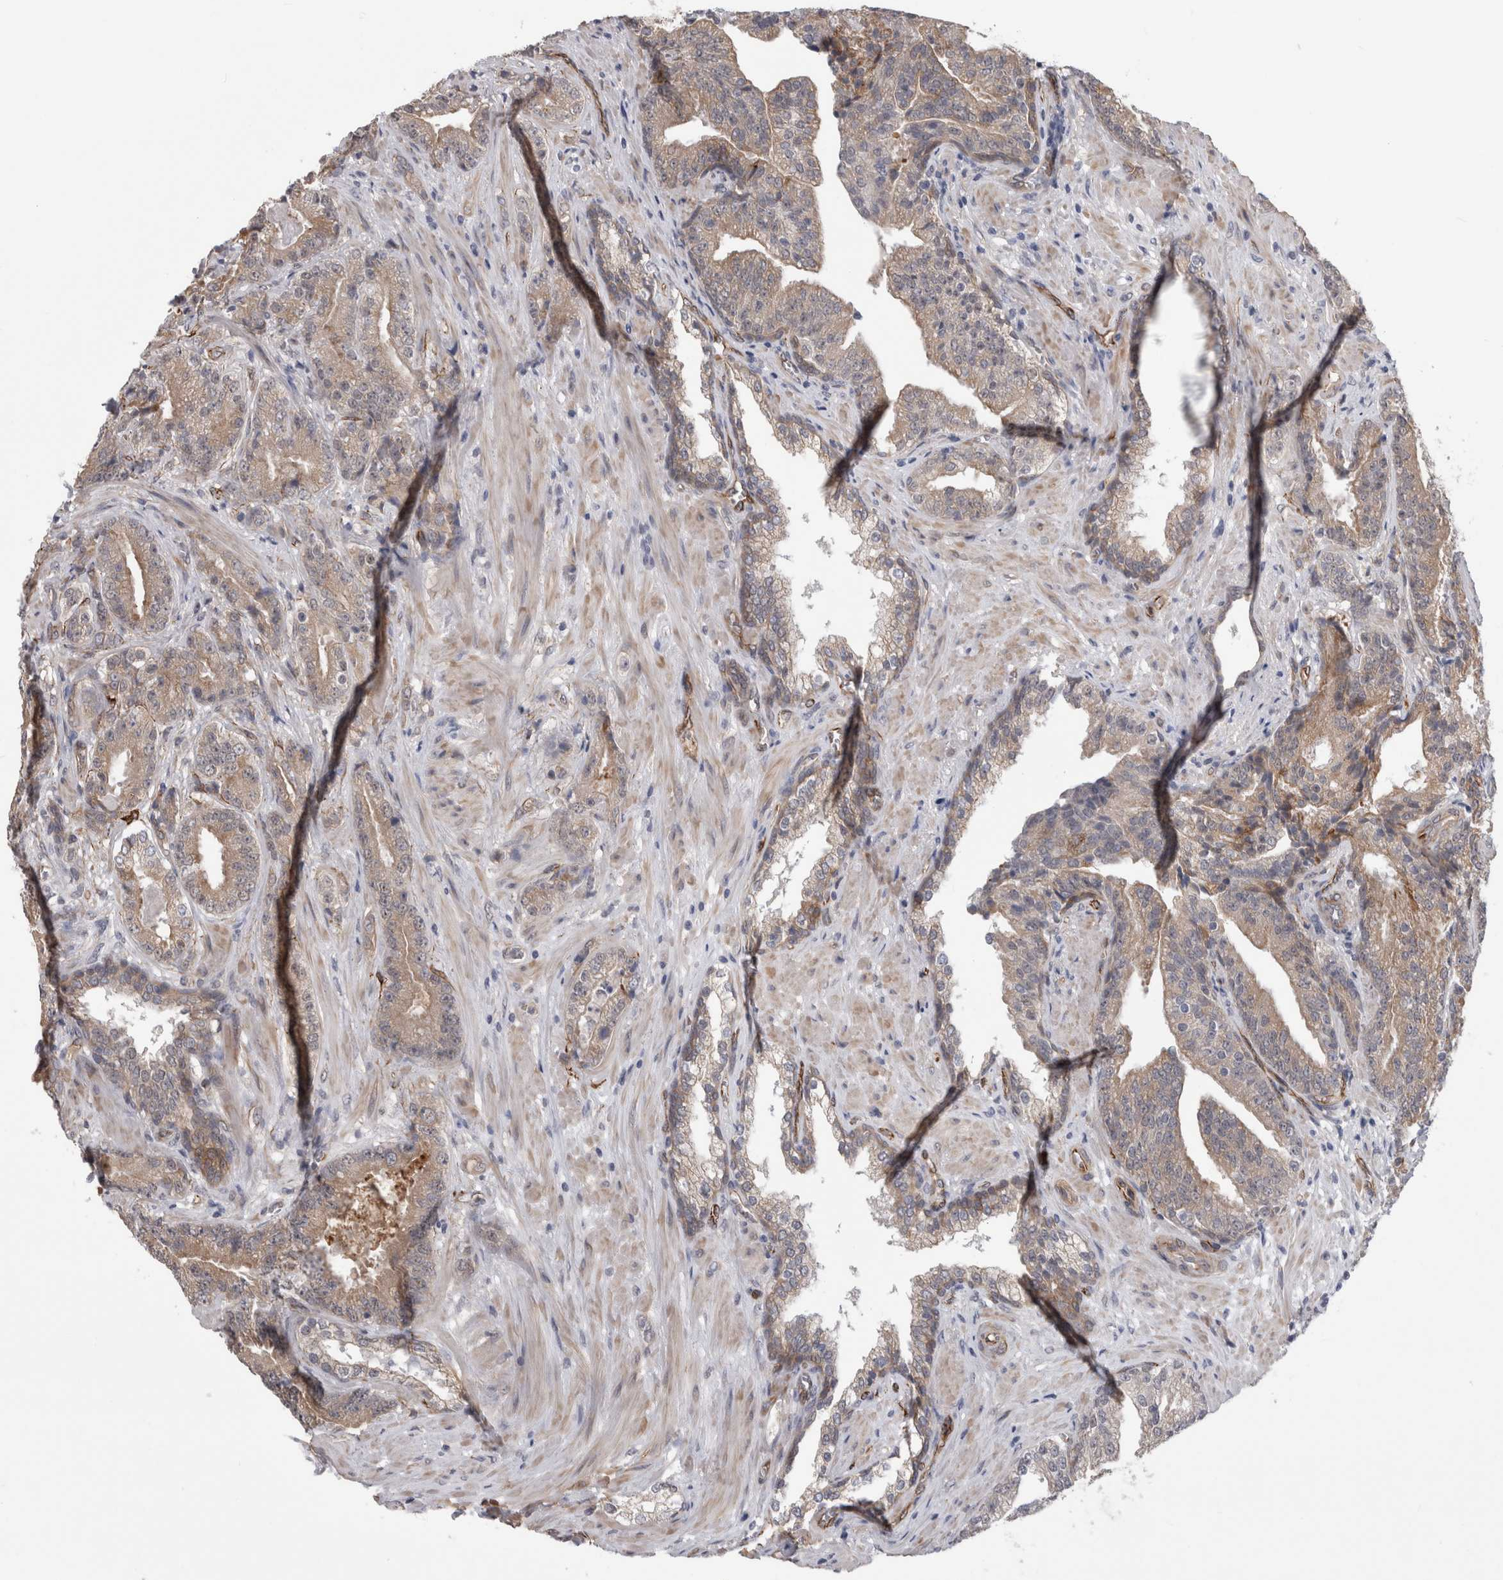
{"staining": {"intensity": "weak", "quantity": ">75%", "location": "cytoplasmic/membranous"}, "tissue": "prostate cancer", "cell_type": "Tumor cells", "image_type": "cancer", "snomed": [{"axis": "morphology", "description": "Adenocarcinoma, Low grade"}, {"axis": "topography", "description": "Prostate"}], "caption": "Immunohistochemistry (IHC) of prostate adenocarcinoma (low-grade) exhibits low levels of weak cytoplasmic/membranous positivity in about >75% of tumor cells.", "gene": "FAM83H", "patient": {"sex": "male", "age": 67}}